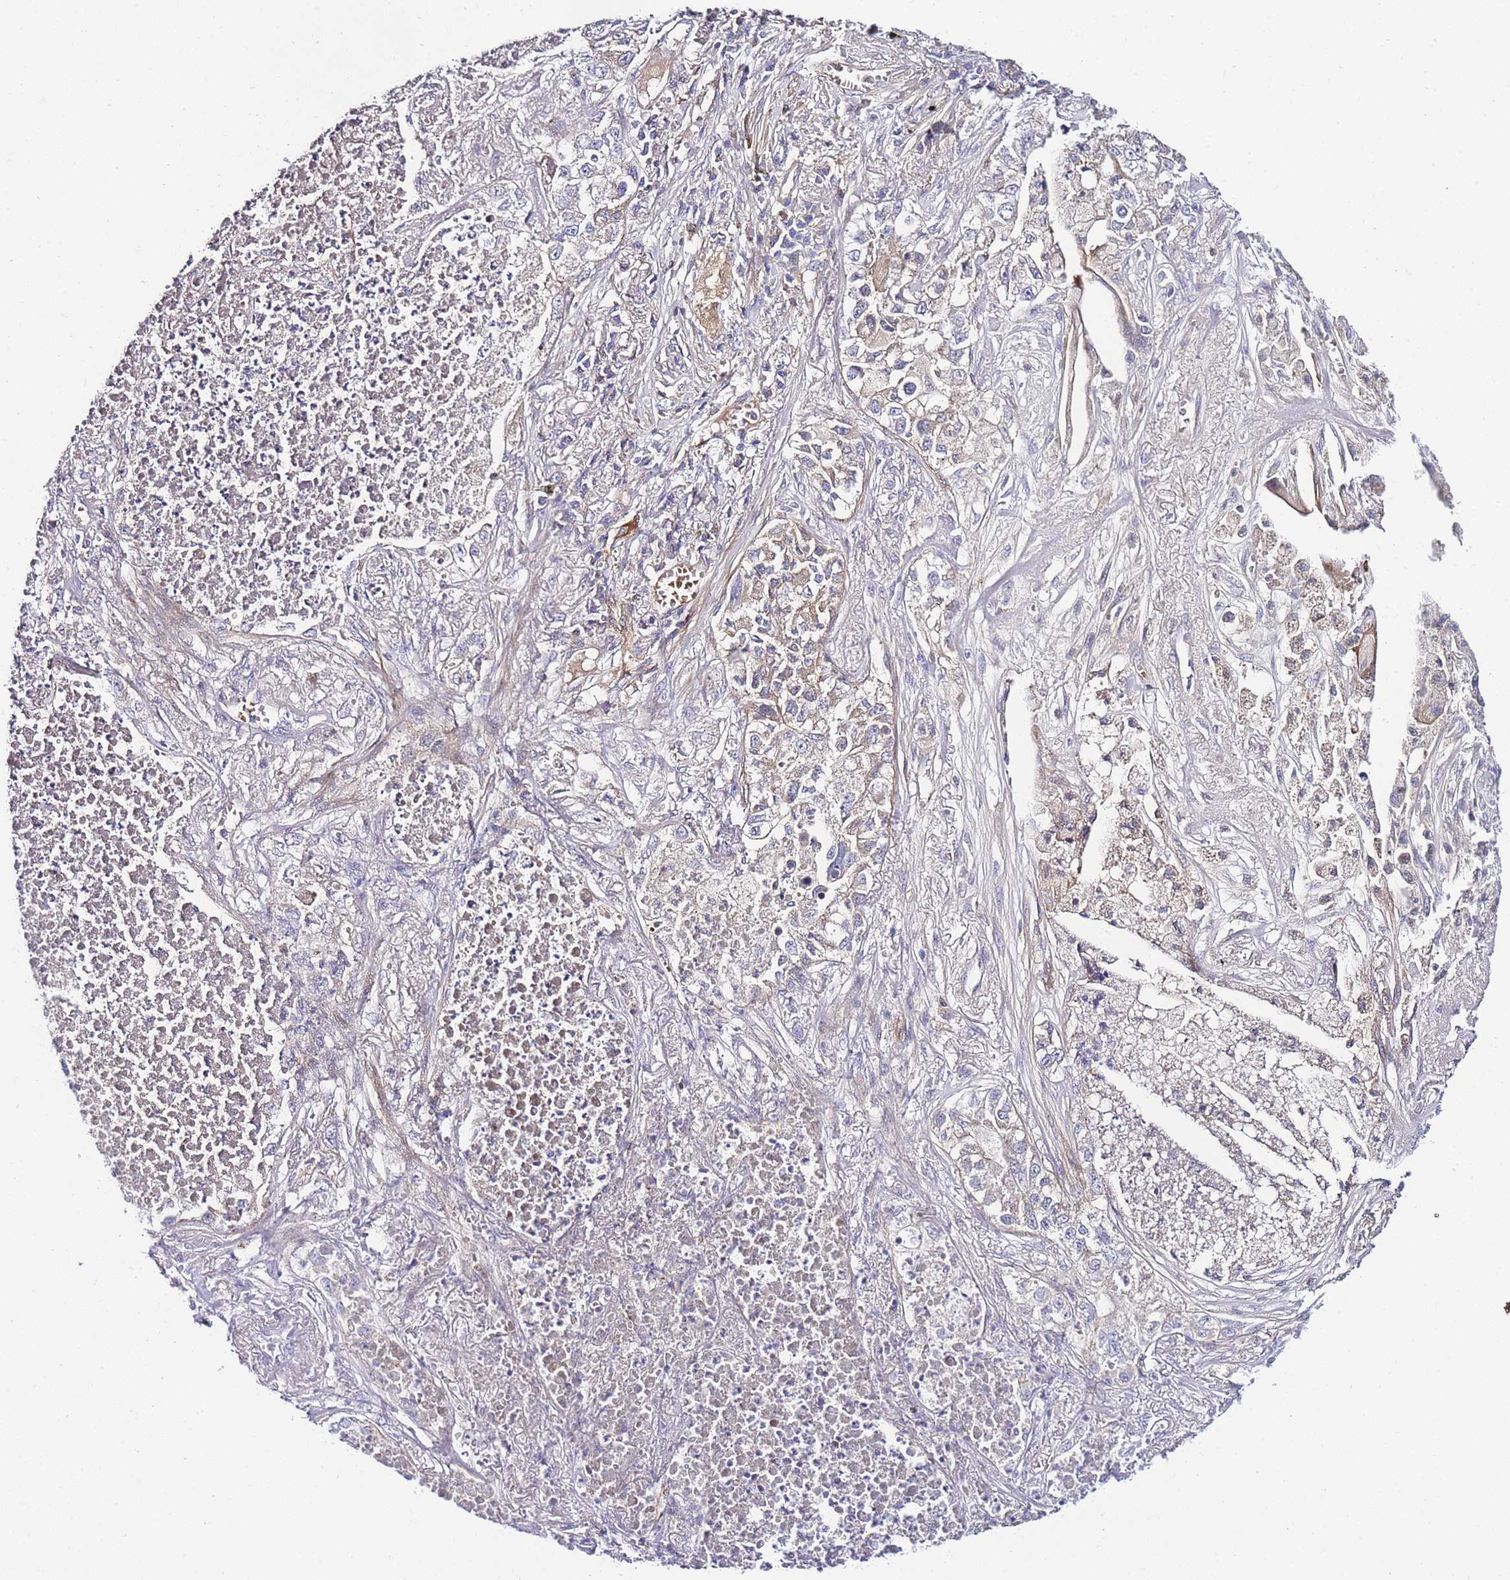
{"staining": {"intensity": "negative", "quantity": "none", "location": "none"}, "tissue": "lung cancer", "cell_type": "Tumor cells", "image_type": "cancer", "snomed": [{"axis": "morphology", "description": "Adenocarcinoma, NOS"}, {"axis": "topography", "description": "Lung"}], "caption": "Lung adenocarcinoma stained for a protein using immunohistochemistry reveals no expression tumor cells.", "gene": "FBN3", "patient": {"sex": "male", "age": 49}}